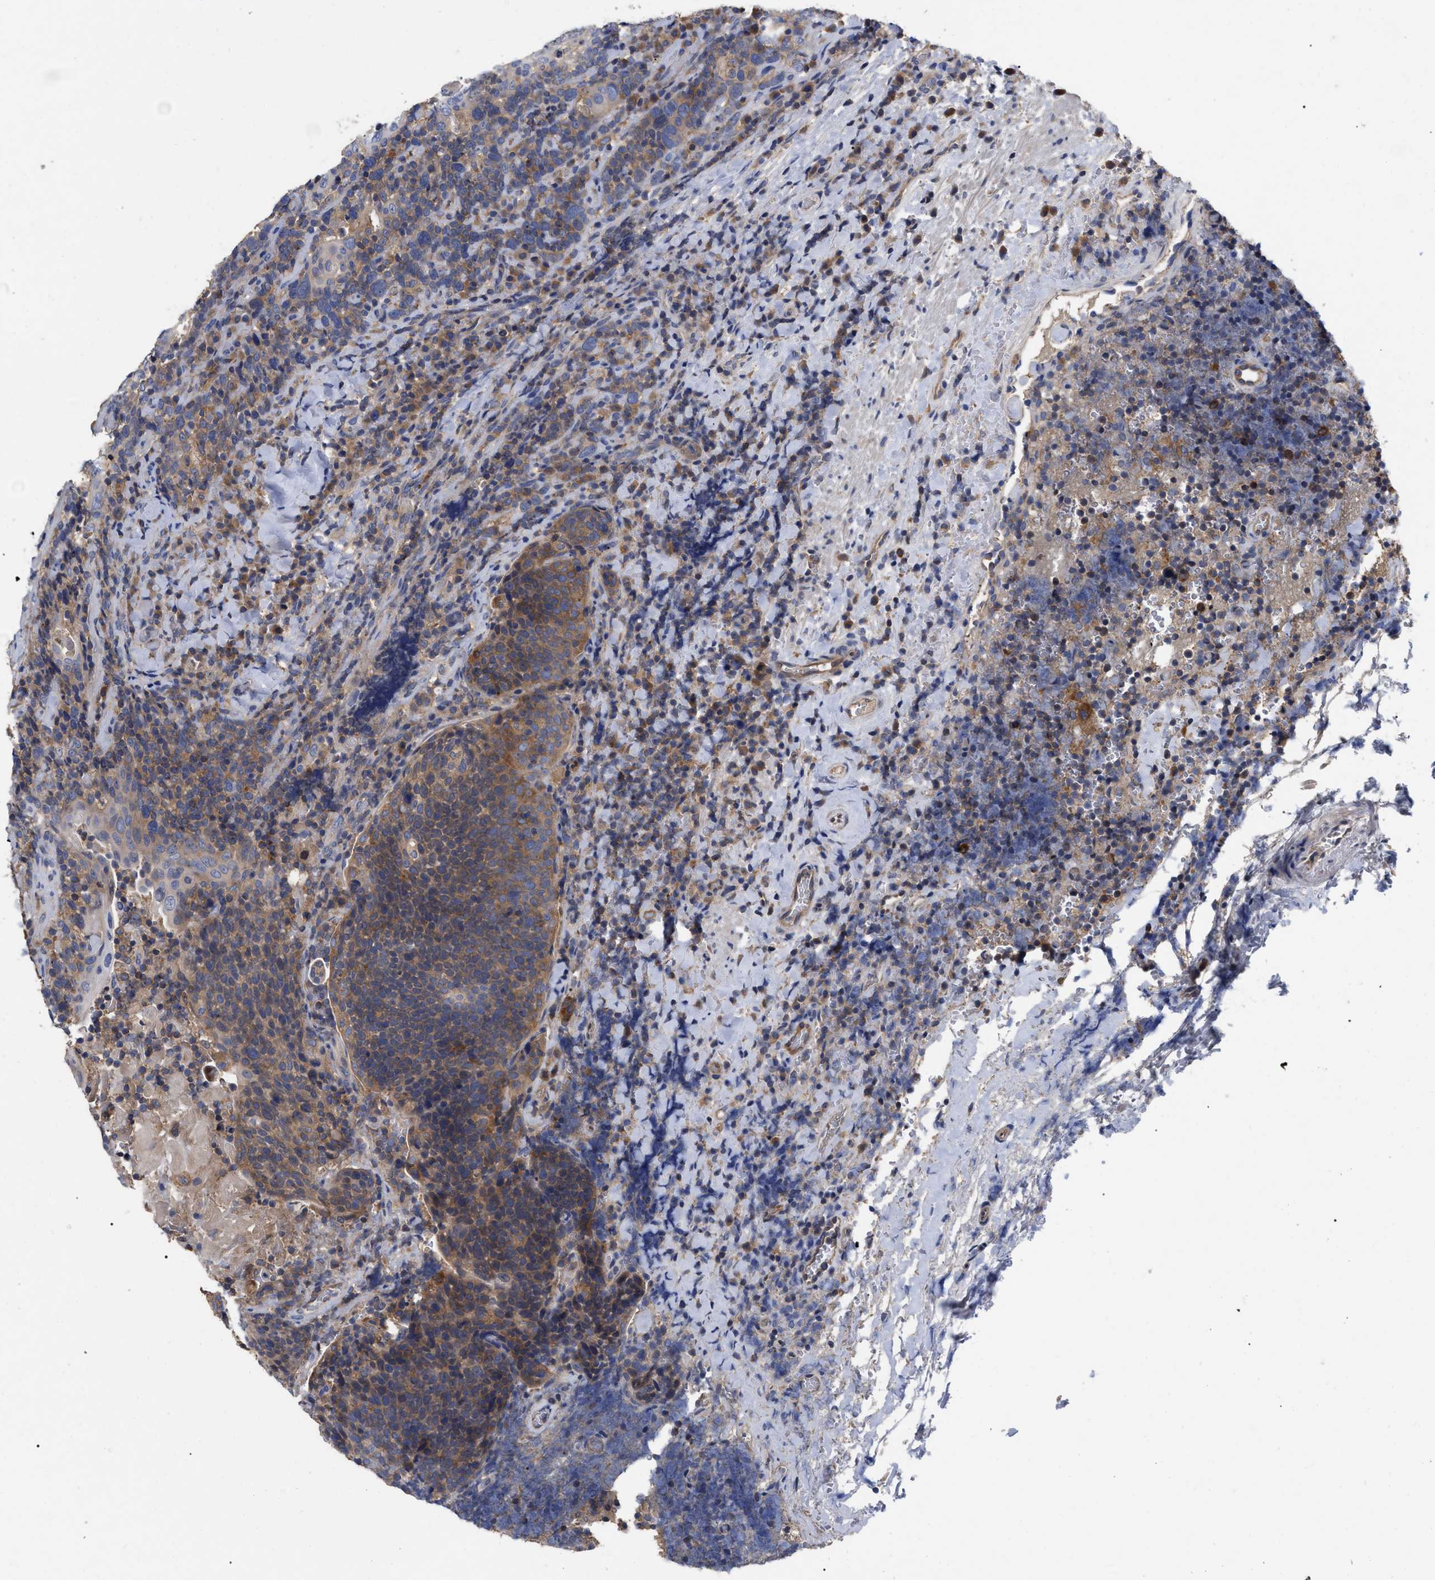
{"staining": {"intensity": "weak", "quantity": ">75%", "location": "cytoplasmic/membranous"}, "tissue": "head and neck cancer", "cell_type": "Tumor cells", "image_type": "cancer", "snomed": [{"axis": "morphology", "description": "Squamous cell carcinoma, NOS"}, {"axis": "morphology", "description": "Squamous cell carcinoma, metastatic, NOS"}, {"axis": "topography", "description": "Lymph node"}, {"axis": "topography", "description": "Head-Neck"}], "caption": "Protein staining of squamous cell carcinoma (head and neck) tissue shows weak cytoplasmic/membranous staining in about >75% of tumor cells.", "gene": "RAP1GDS1", "patient": {"sex": "male", "age": 62}}